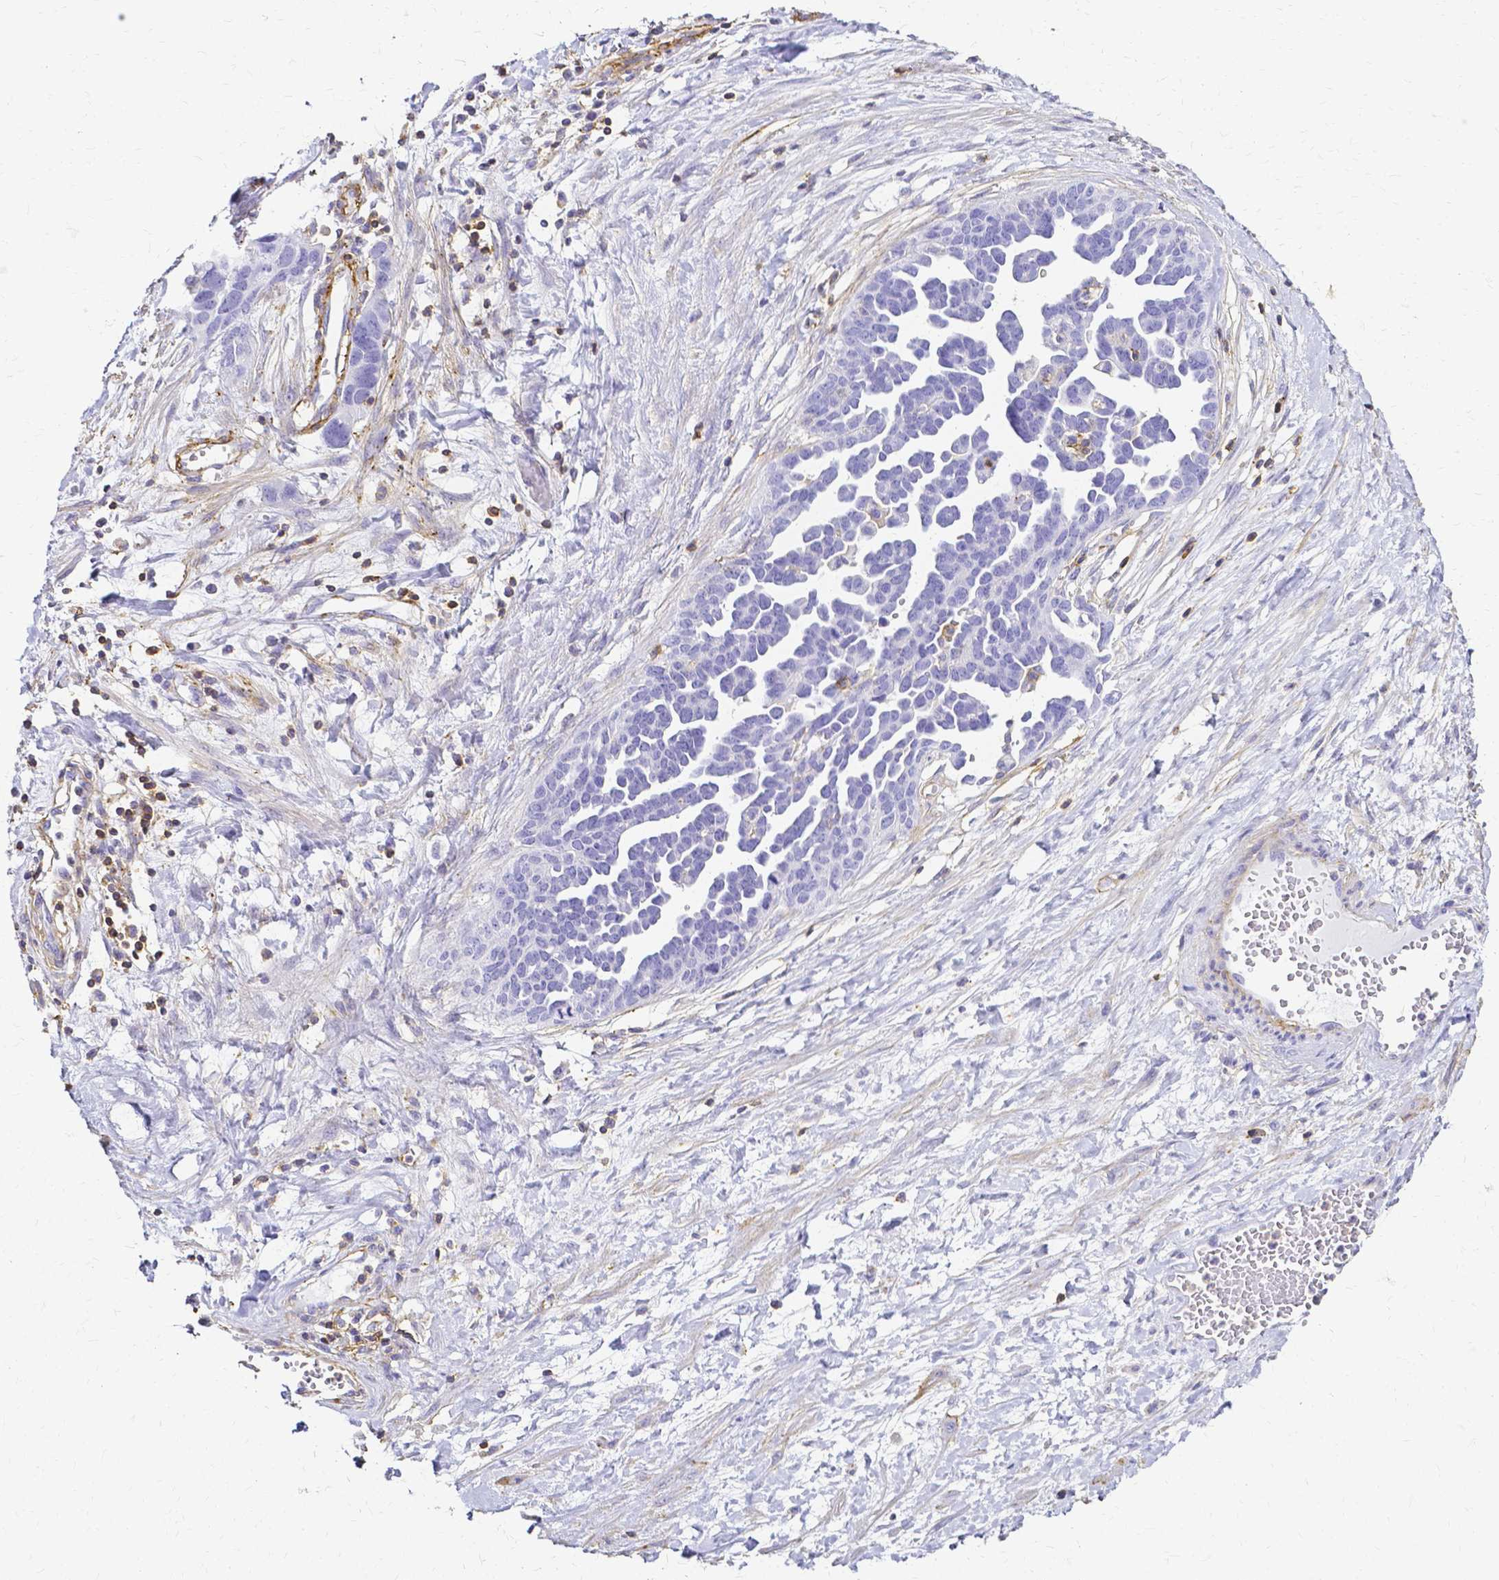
{"staining": {"intensity": "negative", "quantity": "none", "location": "none"}, "tissue": "ovarian cancer", "cell_type": "Tumor cells", "image_type": "cancer", "snomed": [{"axis": "morphology", "description": "Cystadenocarcinoma, serous, NOS"}, {"axis": "topography", "description": "Ovary"}], "caption": "A histopathology image of ovarian cancer stained for a protein demonstrates no brown staining in tumor cells. (DAB (3,3'-diaminobenzidine) immunohistochemistry (IHC) with hematoxylin counter stain).", "gene": "HSPA12A", "patient": {"sex": "female", "age": 54}}